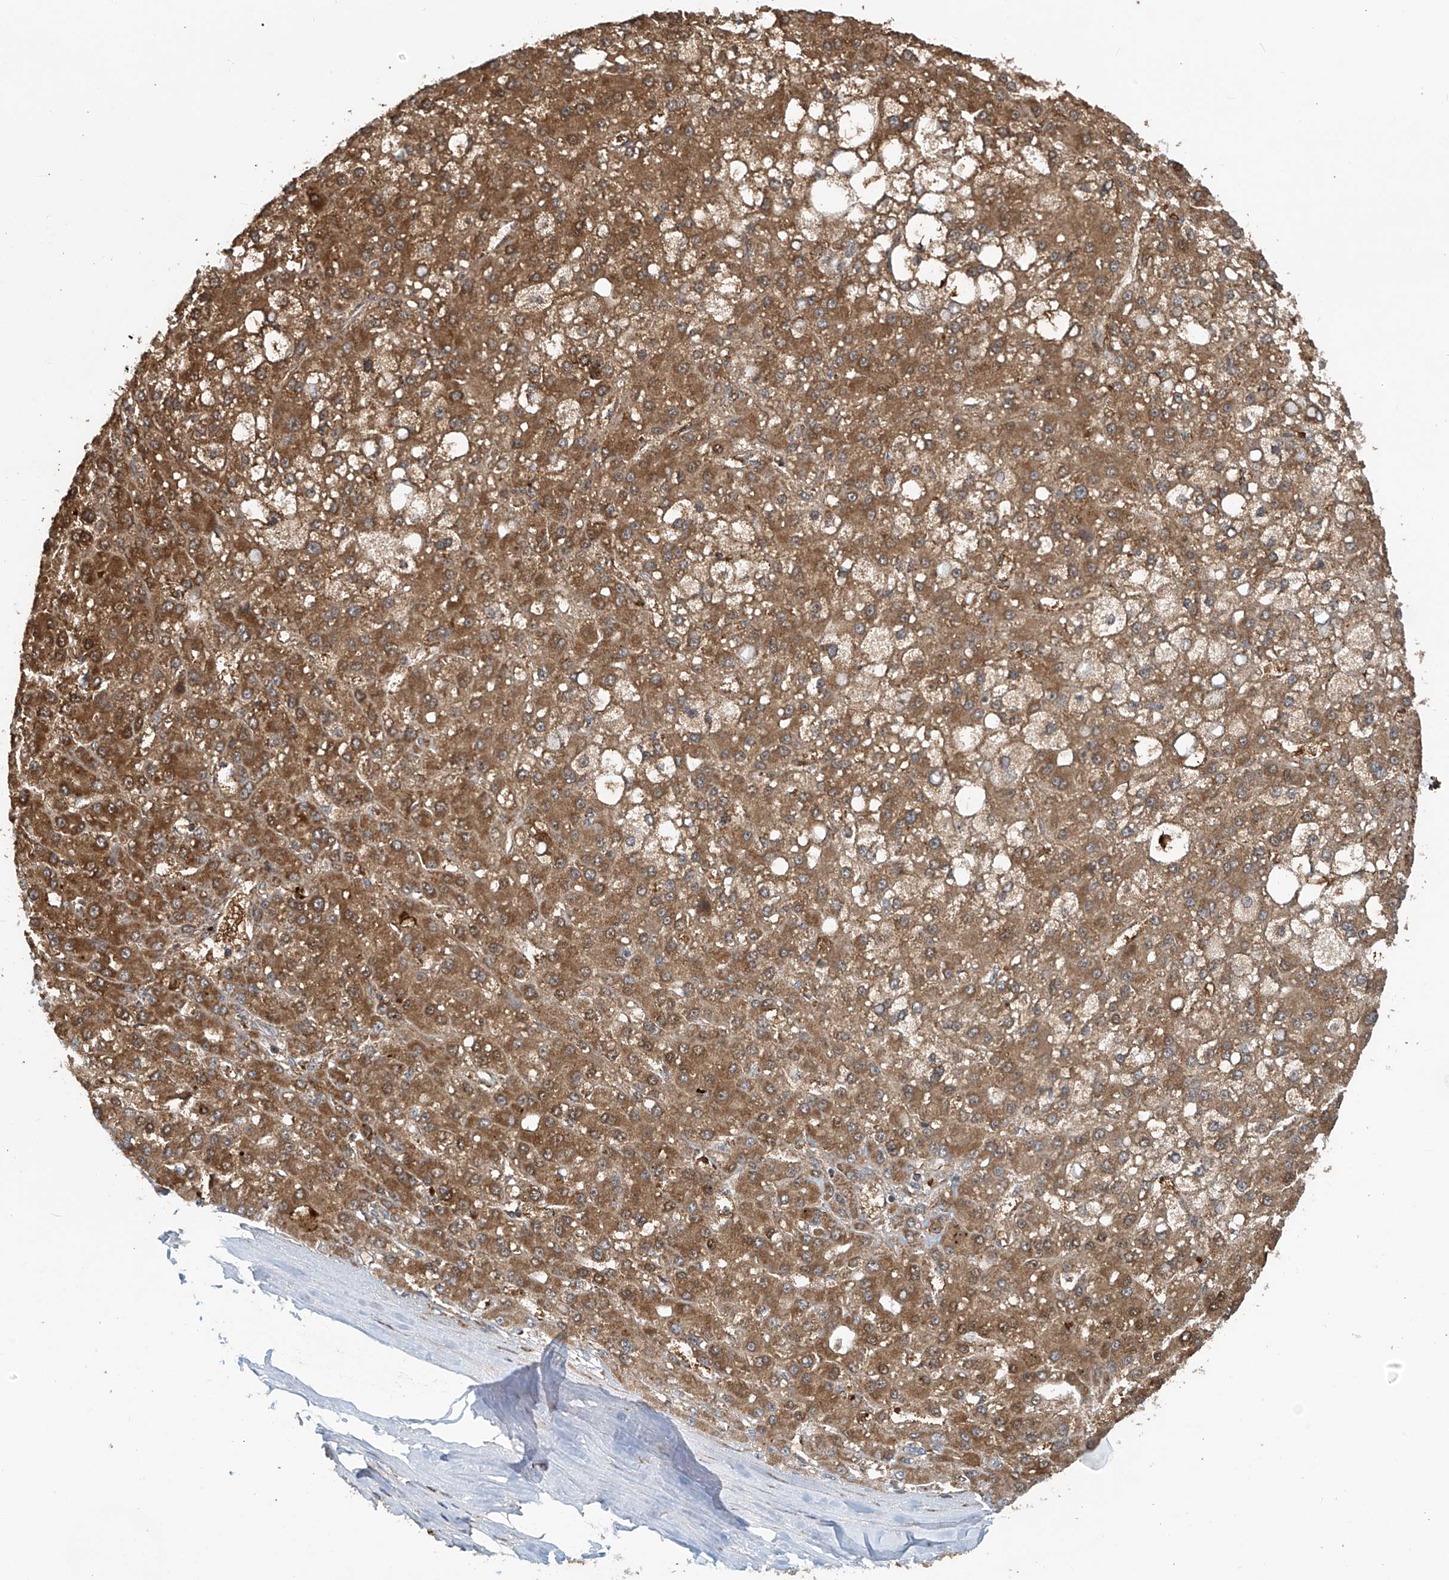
{"staining": {"intensity": "moderate", "quantity": ">75%", "location": "cytoplasmic/membranous"}, "tissue": "liver cancer", "cell_type": "Tumor cells", "image_type": "cancer", "snomed": [{"axis": "morphology", "description": "Carcinoma, Hepatocellular, NOS"}, {"axis": "topography", "description": "Liver"}], "caption": "Protein analysis of liver hepatocellular carcinoma tissue reveals moderate cytoplasmic/membranous expression in about >75% of tumor cells.", "gene": "COMMD1", "patient": {"sex": "male", "age": 67}}